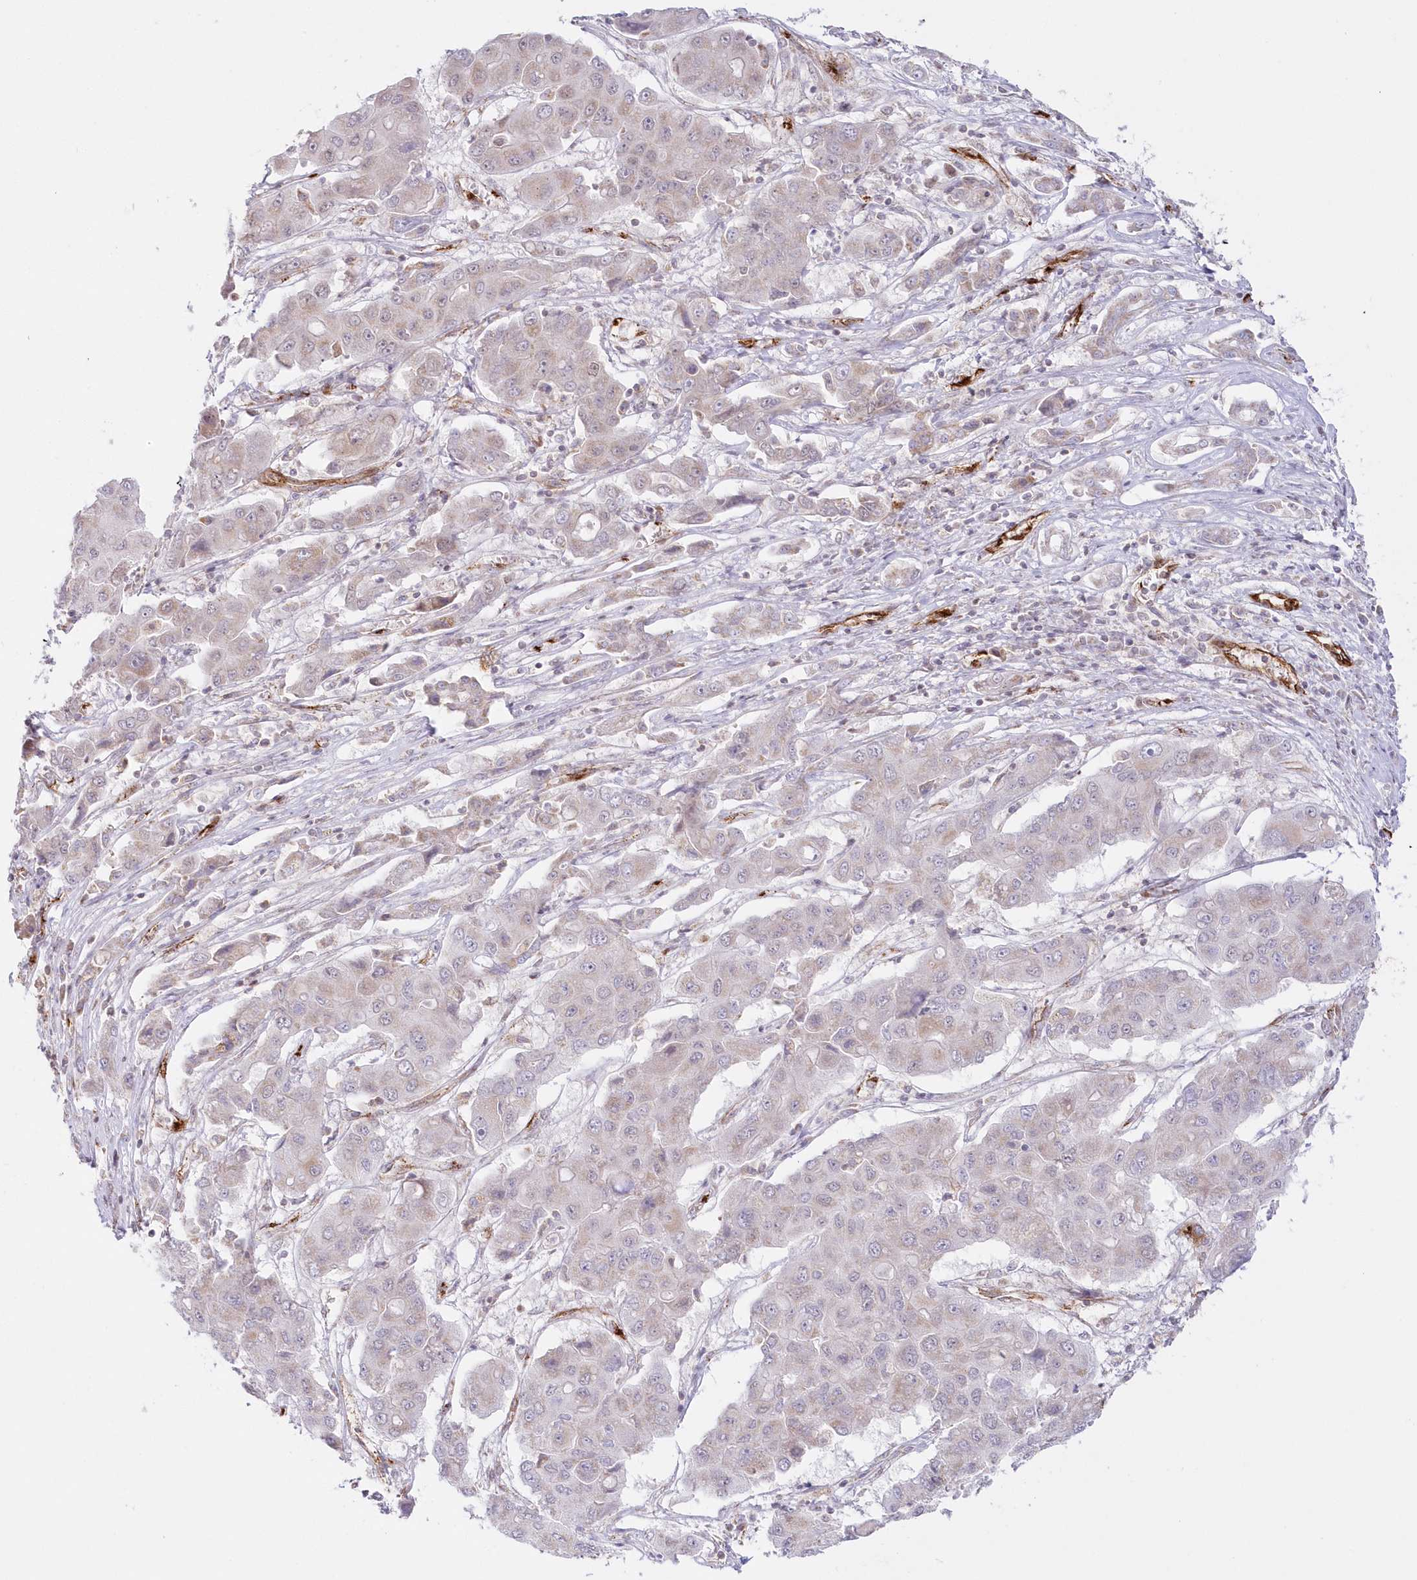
{"staining": {"intensity": "negative", "quantity": "none", "location": "none"}, "tissue": "liver cancer", "cell_type": "Tumor cells", "image_type": "cancer", "snomed": [{"axis": "morphology", "description": "Cholangiocarcinoma"}, {"axis": "topography", "description": "Liver"}], "caption": "DAB (3,3'-diaminobenzidine) immunohistochemical staining of liver cholangiocarcinoma displays no significant expression in tumor cells.", "gene": "AFAP1L2", "patient": {"sex": "male", "age": 67}}